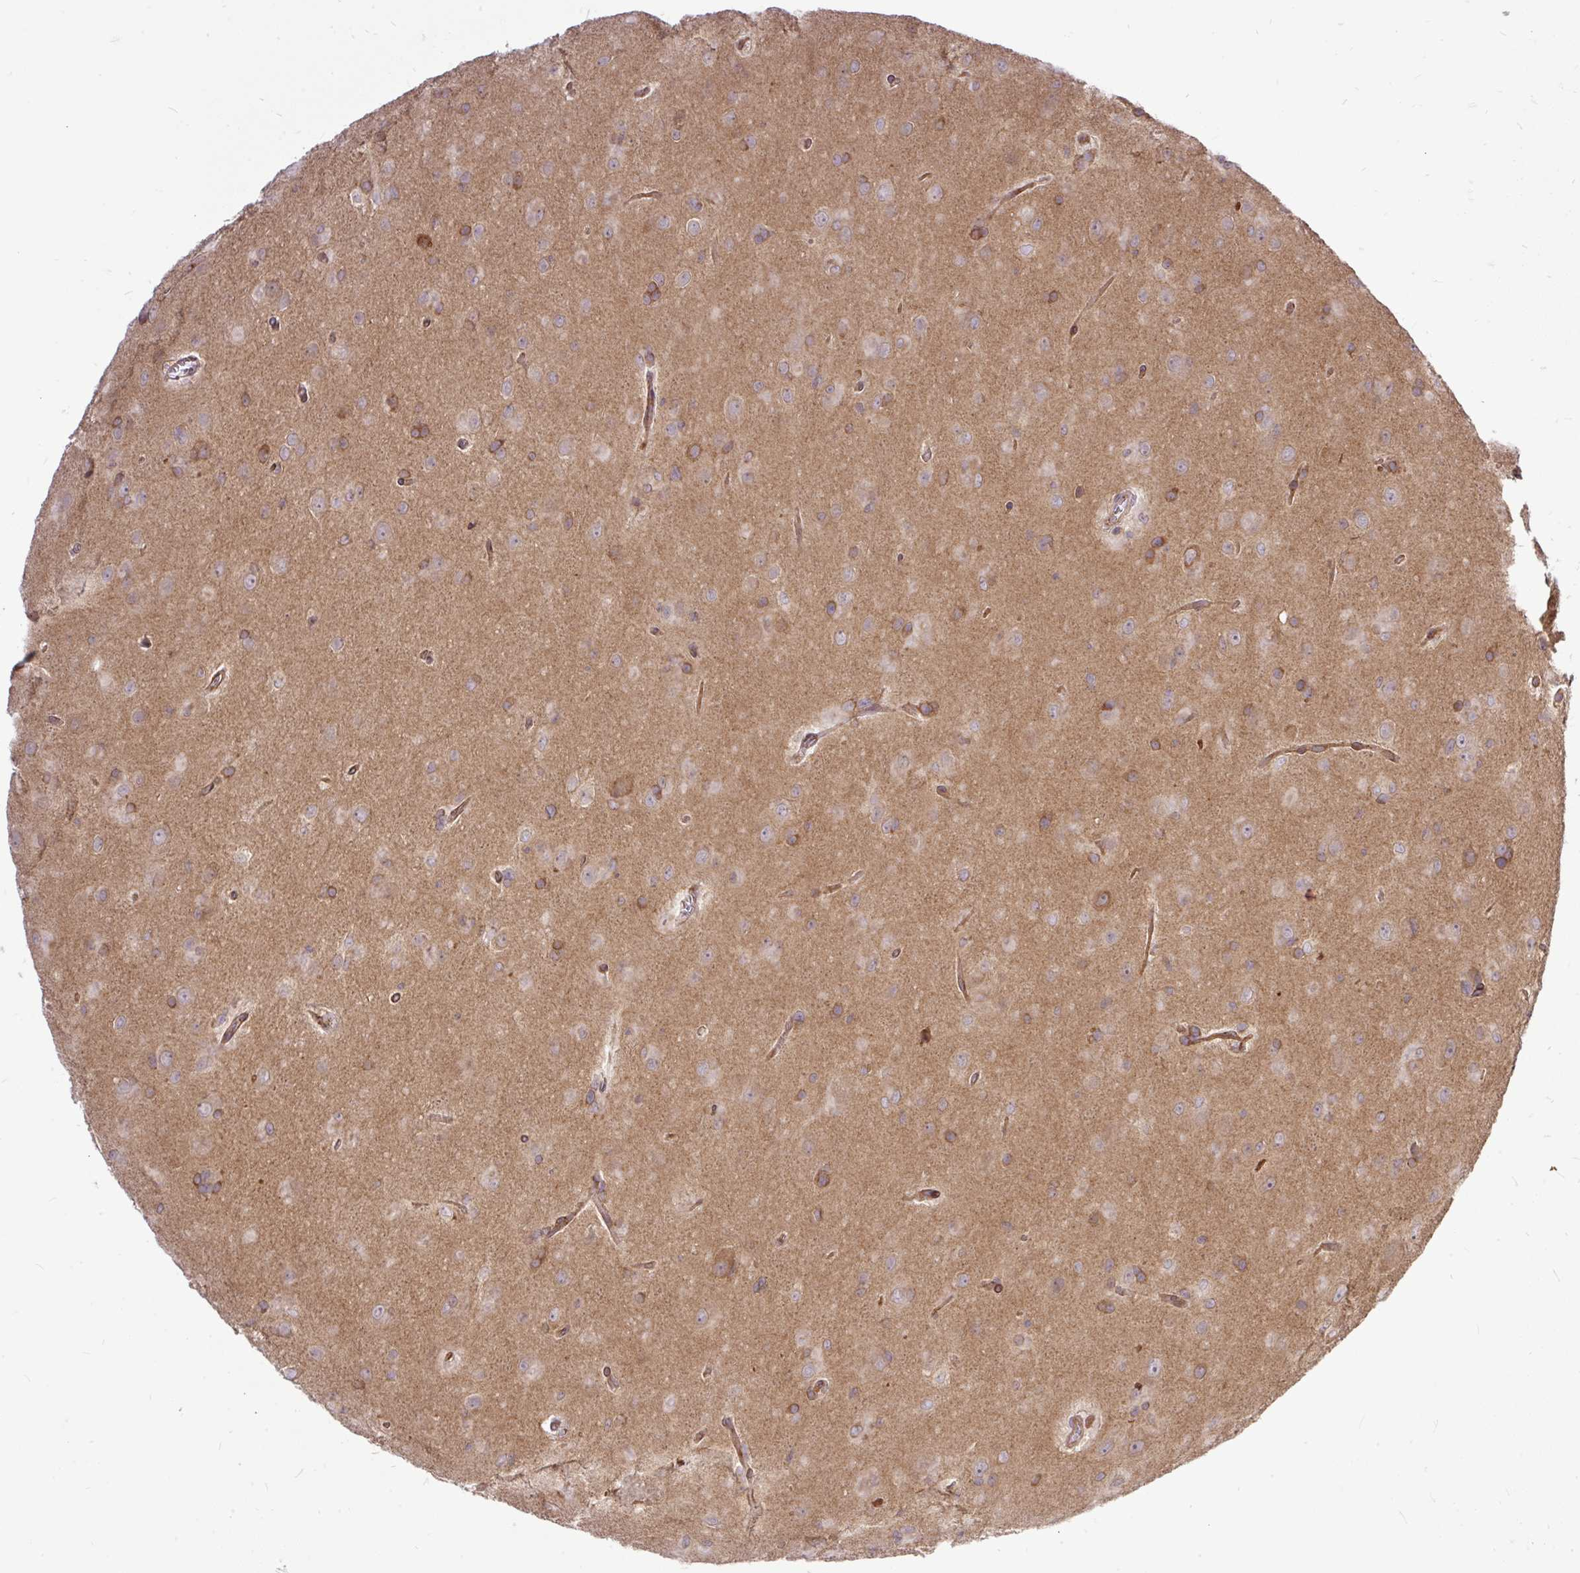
{"staining": {"intensity": "moderate", "quantity": "25%-75%", "location": "cytoplasmic/membranous"}, "tissue": "glioma", "cell_type": "Tumor cells", "image_type": "cancer", "snomed": [{"axis": "morphology", "description": "Glioma, malignant, Low grade"}, {"axis": "topography", "description": "Brain"}], "caption": "High-magnification brightfield microscopy of malignant glioma (low-grade) stained with DAB (3,3'-diaminobenzidine) (brown) and counterstained with hematoxylin (blue). tumor cells exhibit moderate cytoplasmic/membranous expression is appreciated in about25%-75% of cells.", "gene": "TRIM17", "patient": {"sex": "male", "age": 58}}